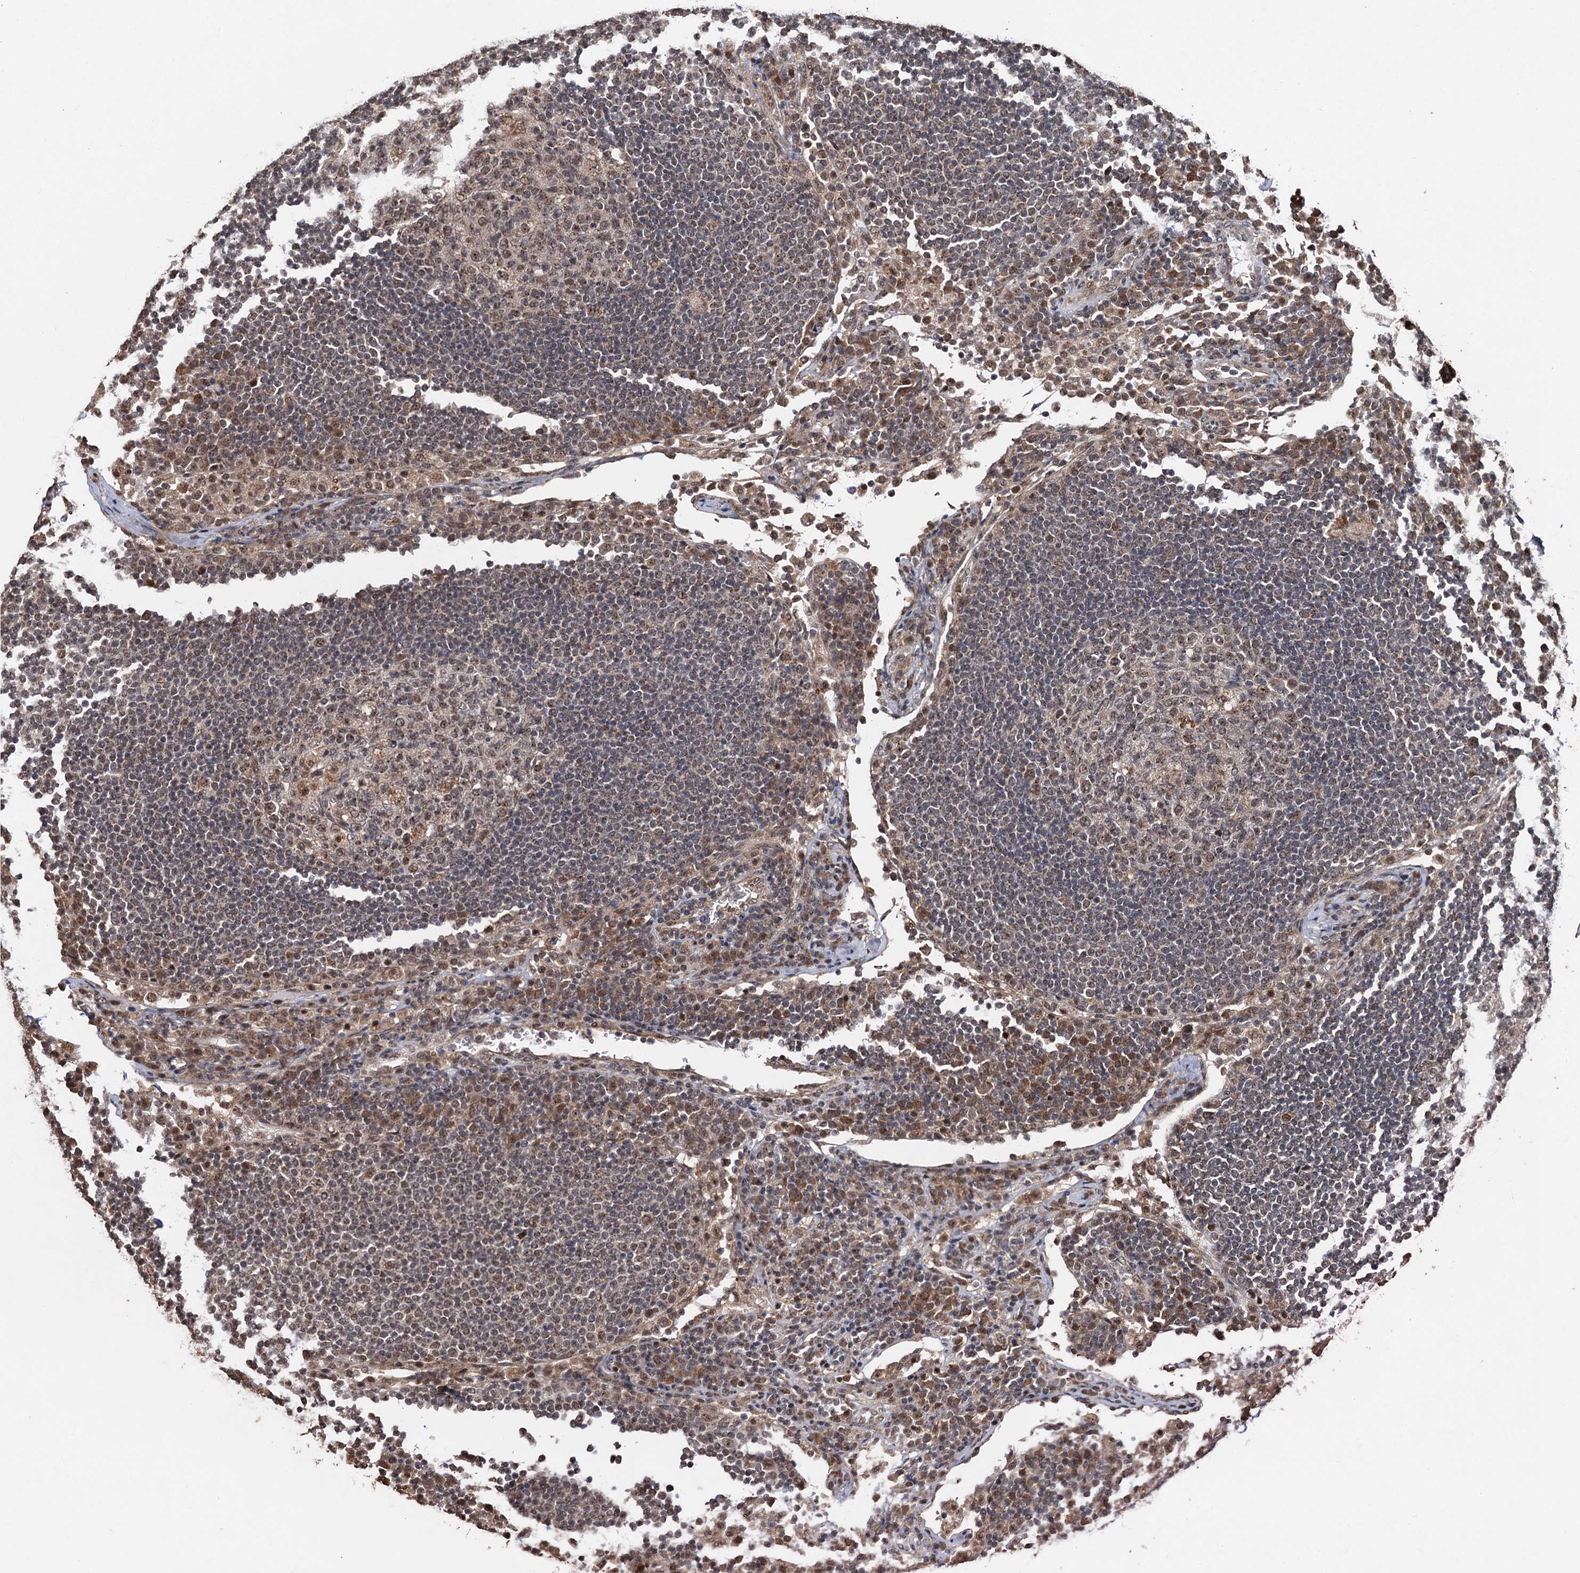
{"staining": {"intensity": "weak", "quantity": ">75%", "location": "nuclear"}, "tissue": "lymph node", "cell_type": "Germinal center cells", "image_type": "normal", "snomed": [{"axis": "morphology", "description": "Normal tissue, NOS"}, {"axis": "topography", "description": "Lymph node"}], "caption": "Immunohistochemistry image of benign lymph node: lymph node stained using immunohistochemistry (IHC) shows low levels of weak protein expression localized specifically in the nuclear of germinal center cells, appearing as a nuclear brown color.", "gene": "REP15", "patient": {"sex": "female", "age": 53}}